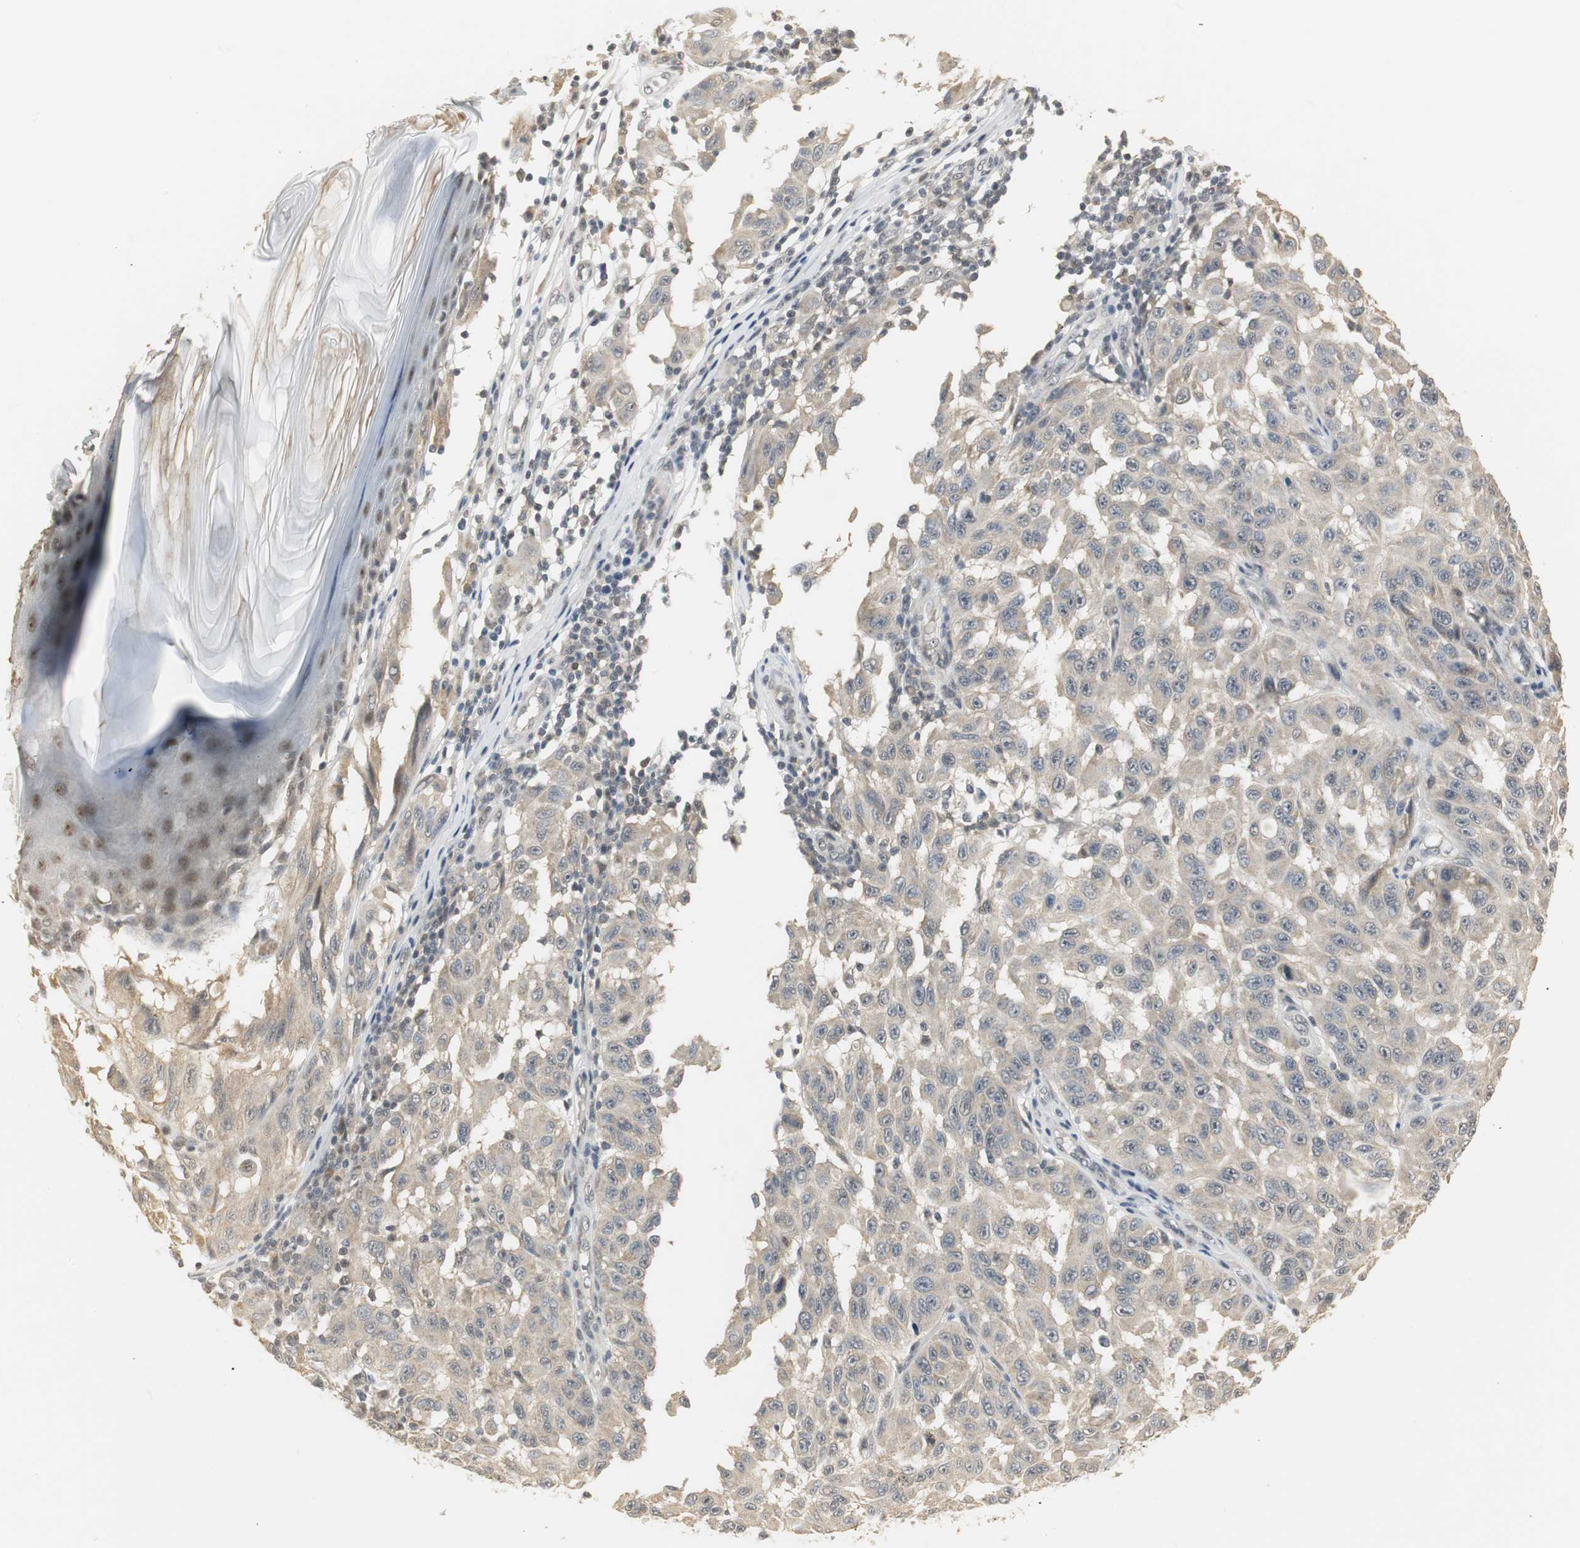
{"staining": {"intensity": "weak", "quantity": ">75%", "location": "cytoplasmic/membranous"}, "tissue": "melanoma", "cell_type": "Tumor cells", "image_type": "cancer", "snomed": [{"axis": "morphology", "description": "Malignant melanoma, NOS"}, {"axis": "topography", "description": "Skin"}], "caption": "This micrograph shows melanoma stained with immunohistochemistry (IHC) to label a protein in brown. The cytoplasmic/membranous of tumor cells show weak positivity for the protein. Nuclei are counter-stained blue.", "gene": "ELOA", "patient": {"sex": "male", "age": 30}}